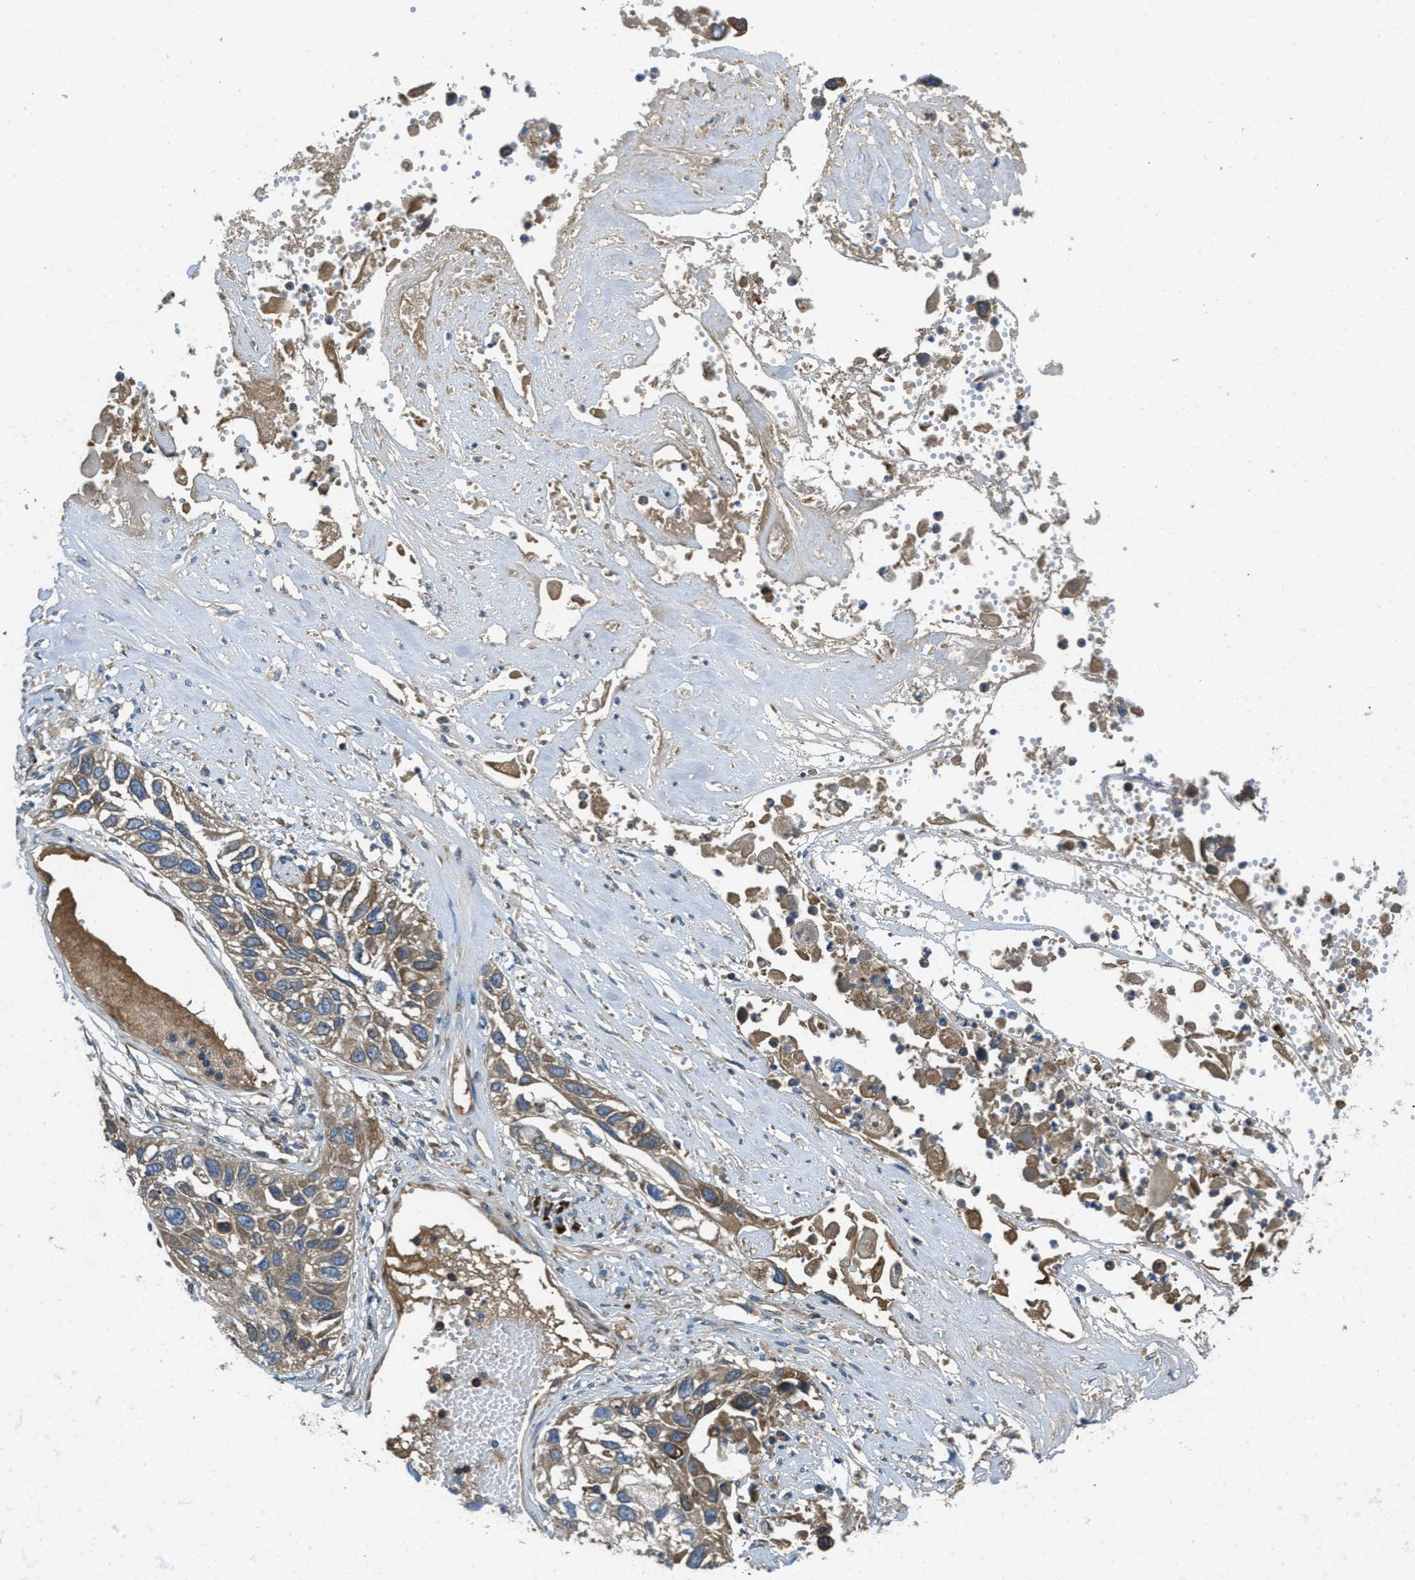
{"staining": {"intensity": "moderate", "quantity": "25%-75%", "location": "cytoplasmic/membranous"}, "tissue": "lung cancer", "cell_type": "Tumor cells", "image_type": "cancer", "snomed": [{"axis": "morphology", "description": "Squamous cell carcinoma, NOS"}, {"axis": "topography", "description": "Lung"}], "caption": "Lung cancer (squamous cell carcinoma) tissue shows moderate cytoplasmic/membranous positivity in approximately 25%-75% of tumor cells", "gene": "SSR1", "patient": {"sex": "male", "age": 71}}